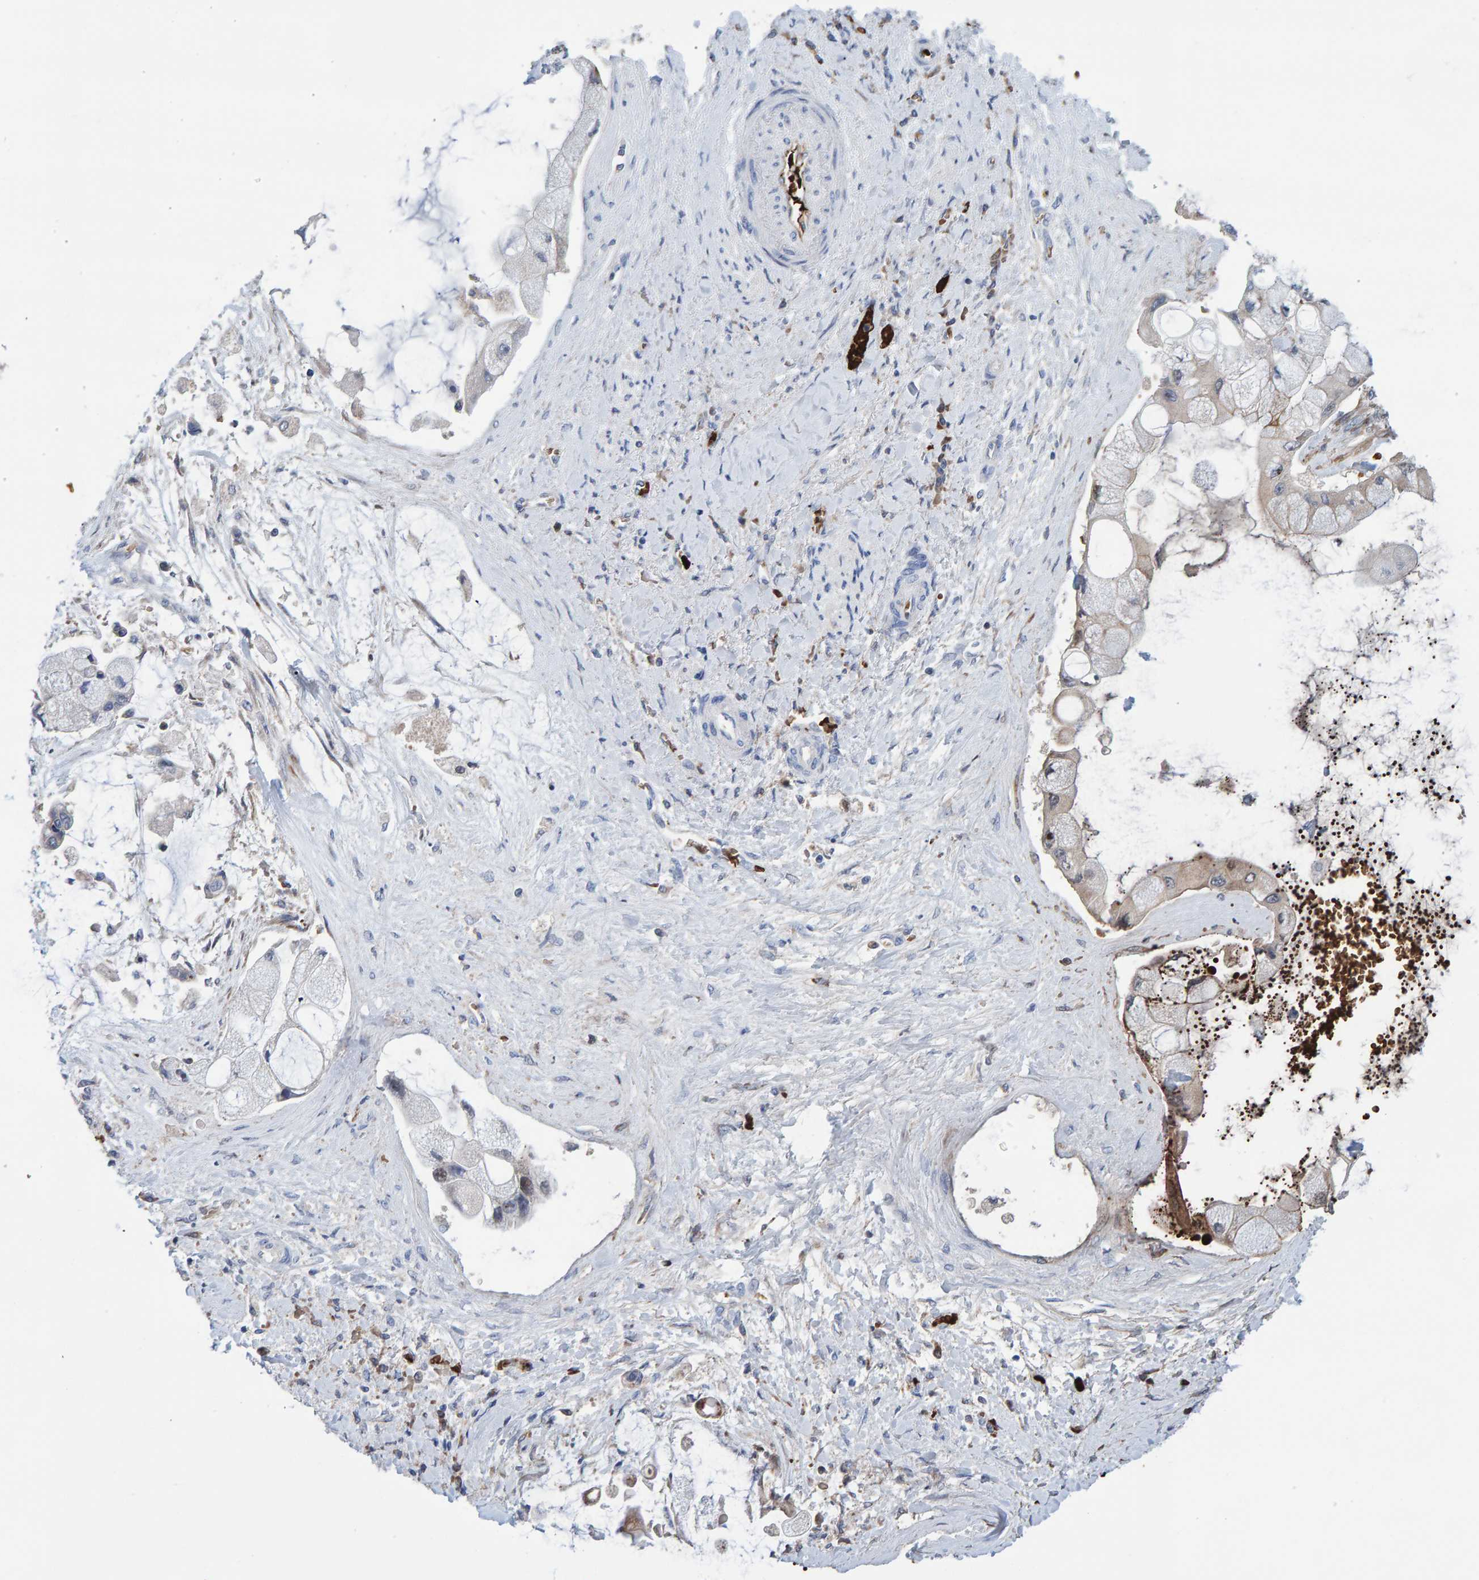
{"staining": {"intensity": "weak", "quantity": "25%-75%", "location": "cytoplasmic/membranous"}, "tissue": "liver cancer", "cell_type": "Tumor cells", "image_type": "cancer", "snomed": [{"axis": "morphology", "description": "Cholangiocarcinoma"}, {"axis": "topography", "description": "Liver"}], "caption": "DAB immunohistochemical staining of human liver cancer (cholangiocarcinoma) exhibits weak cytoplasmic/membranous protein staining in approximately 25%-75% of tumor cells.", "gene": "VPS9D1", "patient": {"sex": "male", "age": 50}}